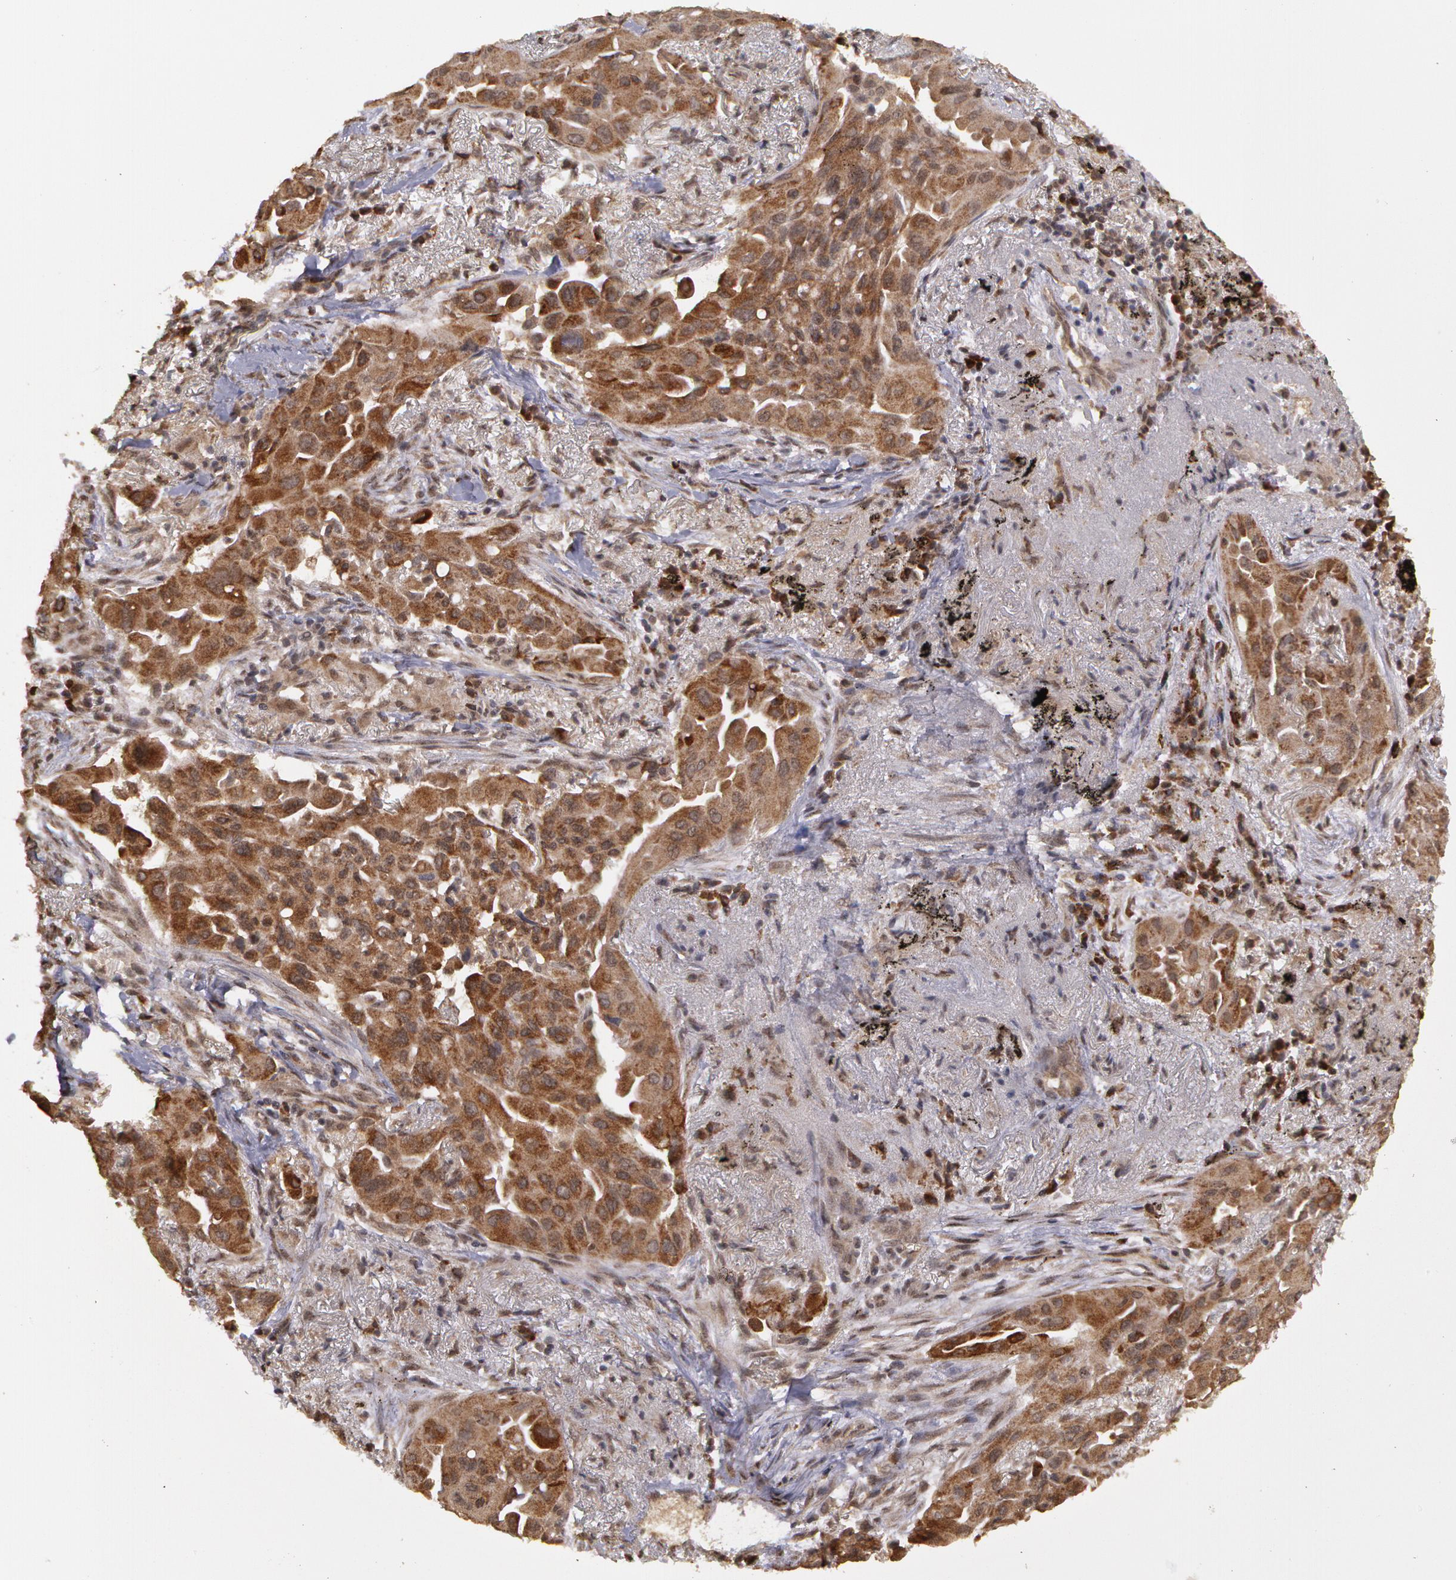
{"staining": {"intensity": "strong", "quantity": ">75%", "location": "cytoplasmic/membranous,nuclear"}, "tissue": "lung cancer", "cell_type": "Tumor cells", "image_type": "cancer", "snomed": [{"axis": "morphology", "description": "Adenocarcinoma, NOS"}, {"axis": "topography", "description": "Lung"}], "caption": "Tumor cells show high levels of strong cytoplasmic/membranous and nuclear positivity in about >75% of cells in lung adenocarcinoma.", "gene": "GLIS1", "patient": {"sex": "male", "age": 68}}